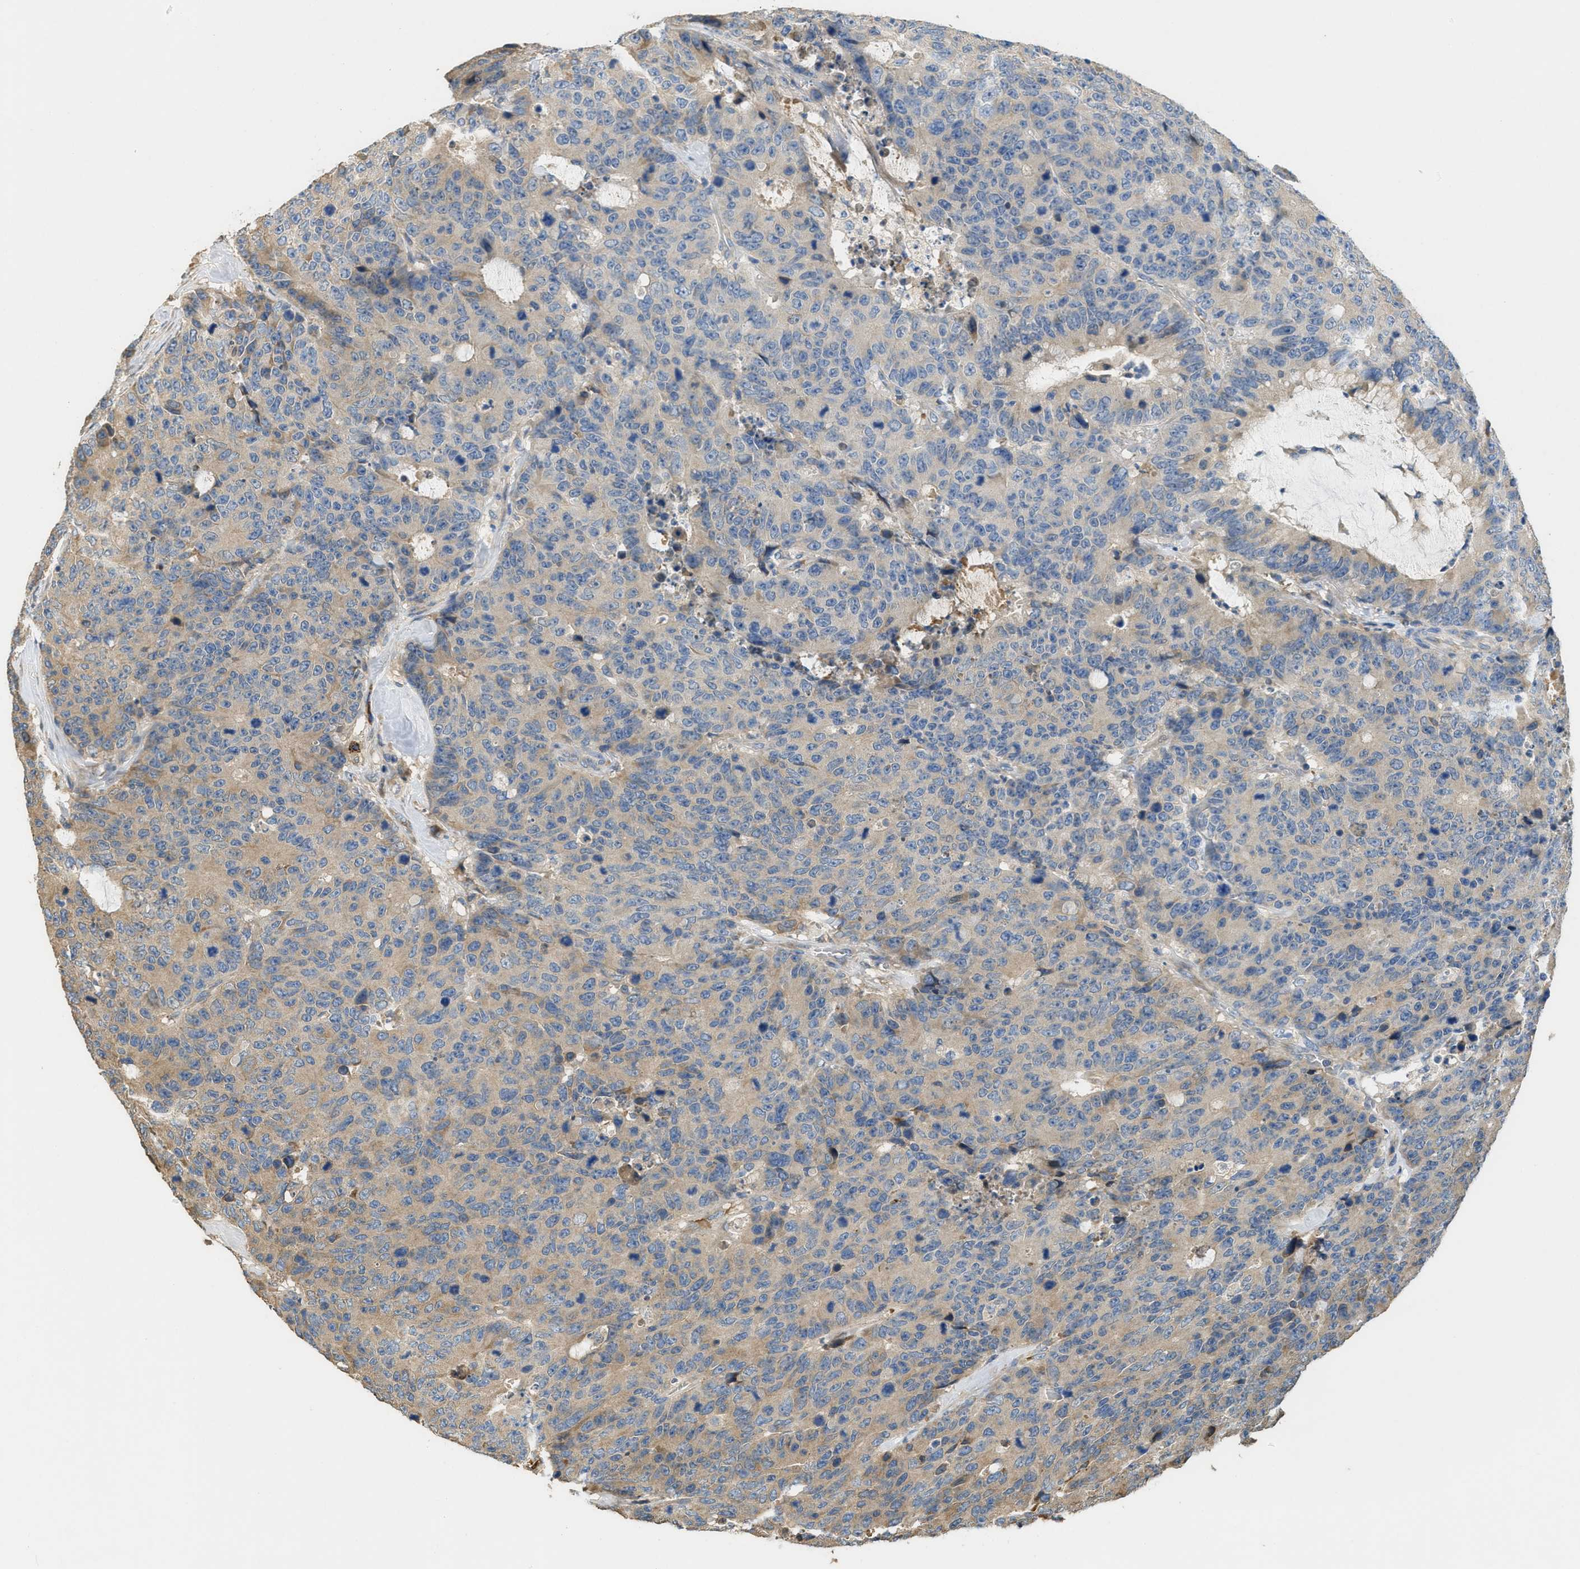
{"staining": {"intensity": "weak", "quantity": "<25%", "location": "cytoplasmic/membranous"}, "tissue": "colorectal cancer", "cell_type": "Tumor cells", "image_type": "cancer", "snomed": [{"axis": "morphology", "description": "Adenocarcinoma, NOS"}, {"axis": "topography", "description": "Colon"}], "caption": "The image reveals no significant expression in tumor cells of colorectal cancer (adenocarcinoma).", "gene": "RIPK2", "patient": {"sex": "female", "age": 86}}